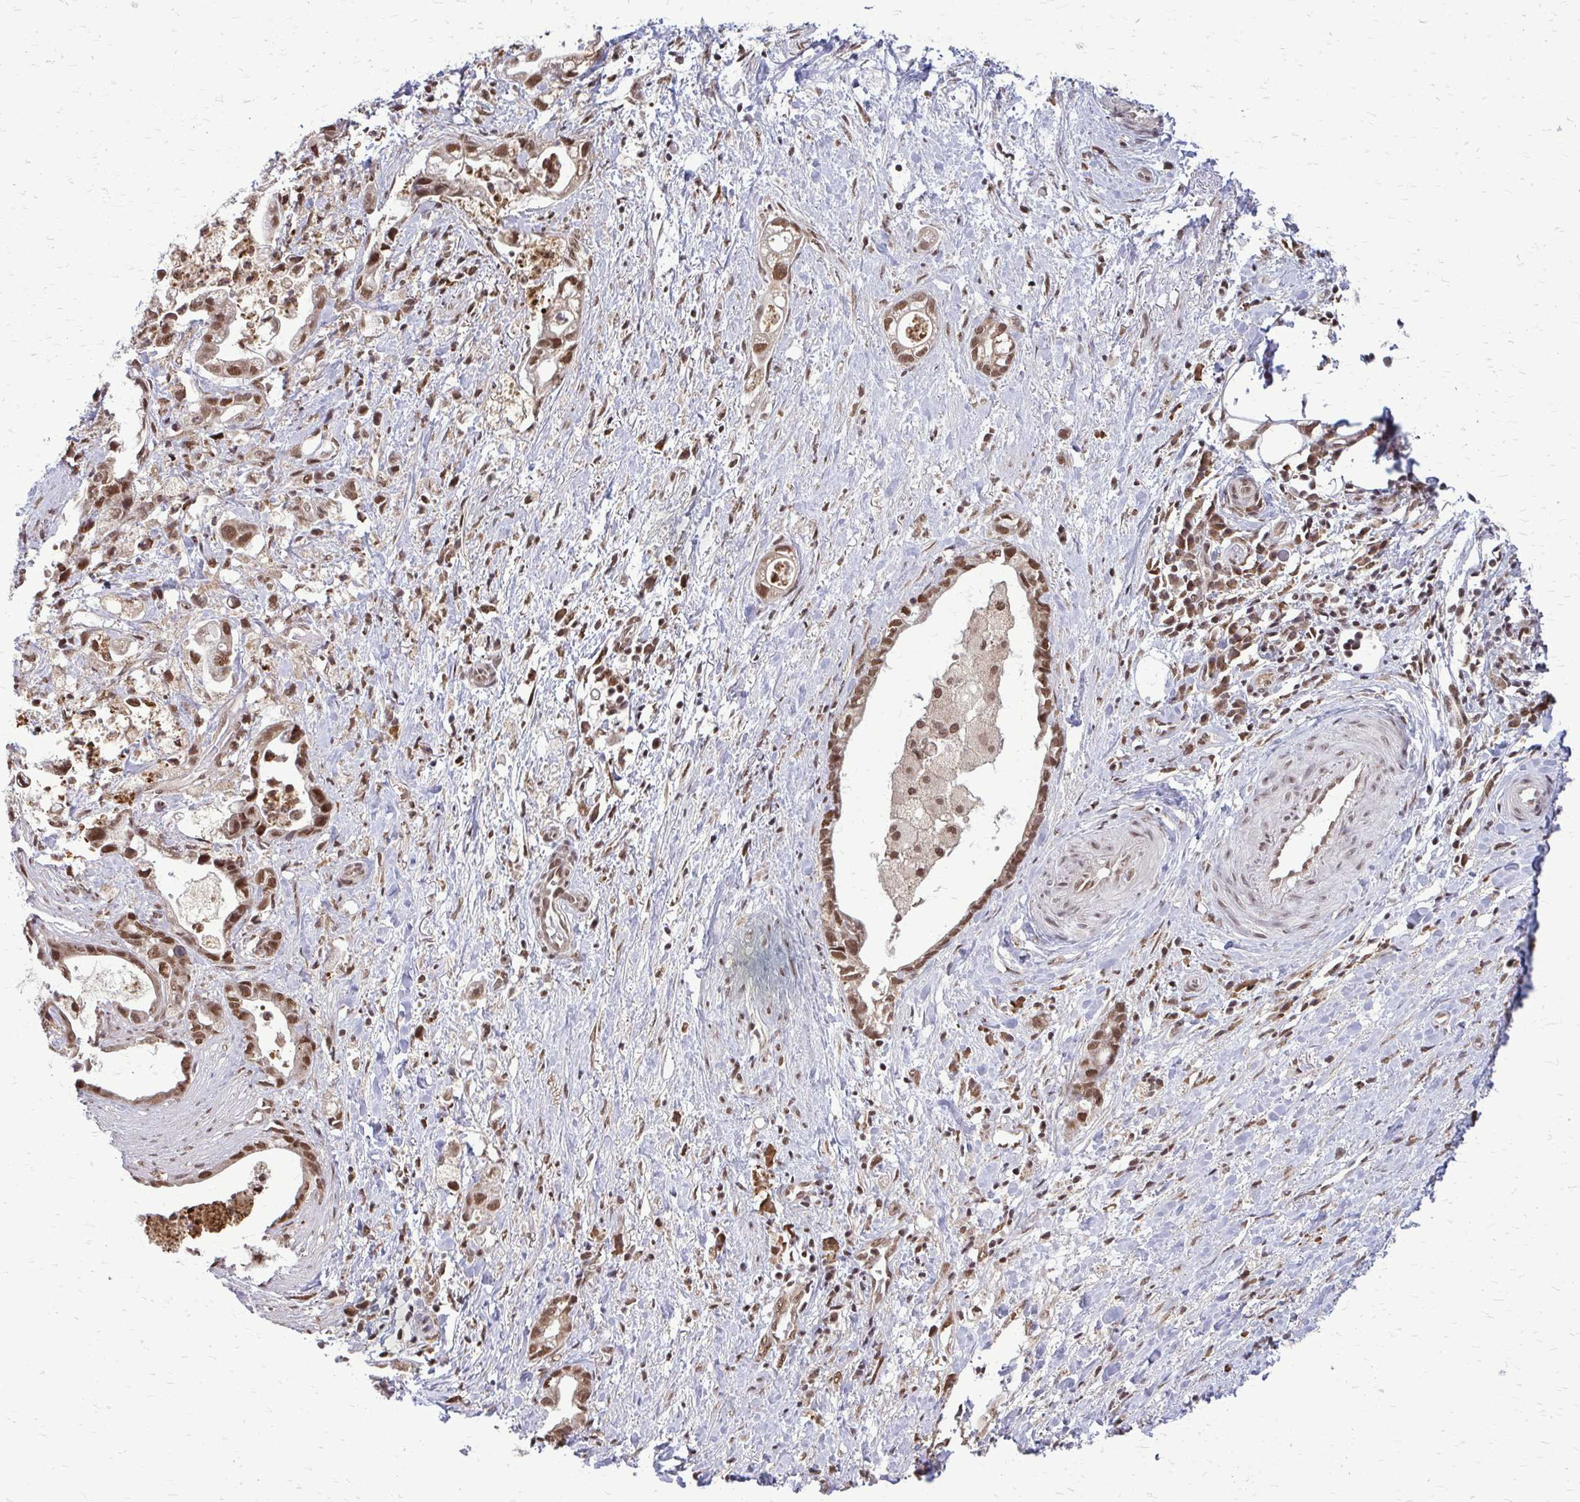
{"staining": {"intensity": "moderate", "quantity": ">75%", "location": "nuclear"}, "tissue": "stomach cancer", "cell_type": "Tumor cells", "image_type": "cancer", "snomed": [{"axis": "morphology", "description": "Adenocarcinoma, NOS"}, {"axis": "topography", "description": "Stomach"}], "caption": "IHC (DAB (3,3'-diaminobenzidine)) staining of stomach cancer reveals moderate nuclear protein expression in about >75% of tumor cells.", "gene": "HDAC3", "patient": {"sex": "male", "age": 55}}